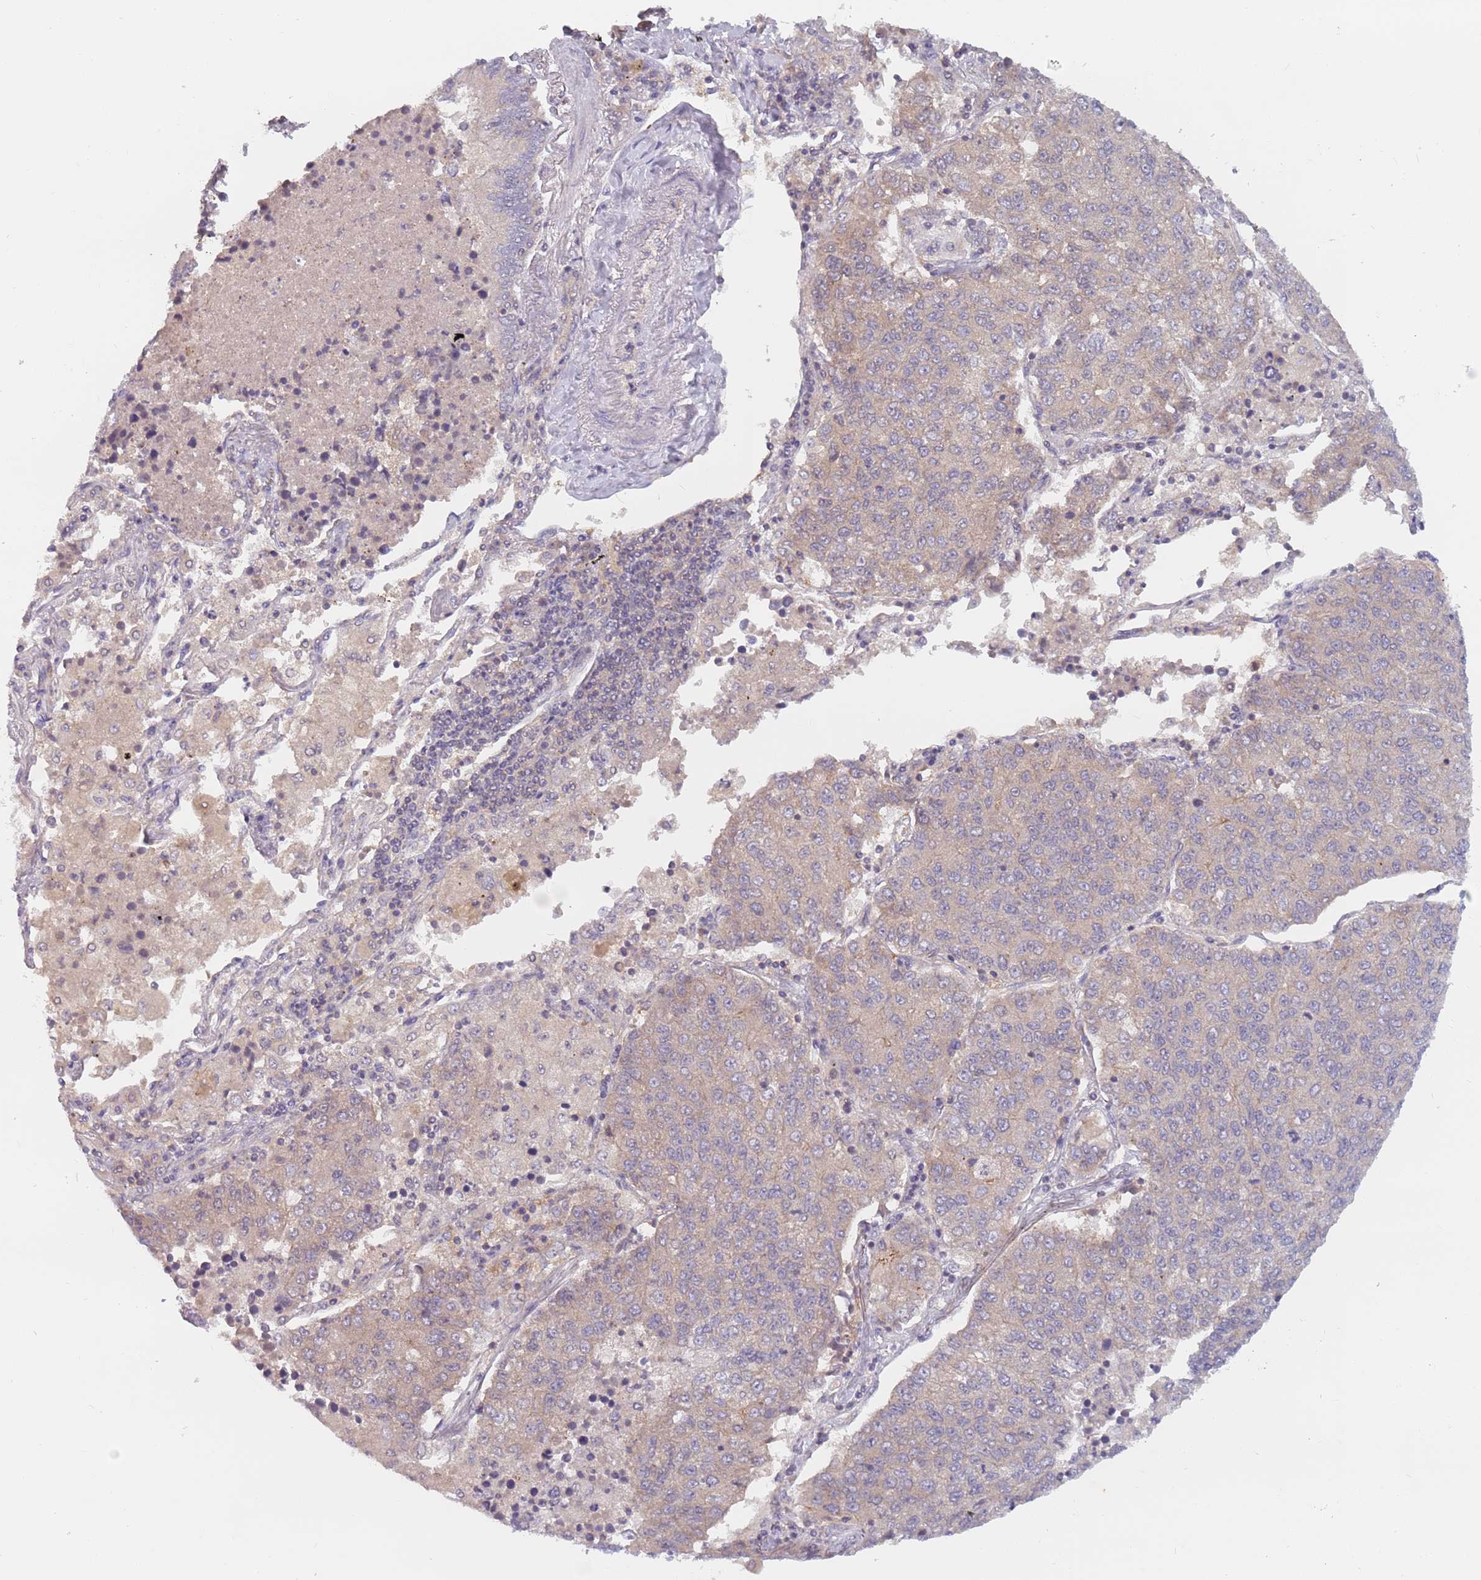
{"staining": {"intensity": "weak", "quantity": "<25%", "location": "cytoplasmic/membranous"}, "tissue": "lung cancer", "cell_type": "Tumor cells", "image_type": "cancer", "snomed": [{"axis": "morphology", "description": "Squamous cell carcinoma, NOS"}, {"axis": "topography", "description": "Lung"}], "caption": "The micrograph exhibits no staining of tumor cells in squamous cell carcinoma (lung).", "gene": "ASB13", "patient": {"sex": "female", "age": 70}}